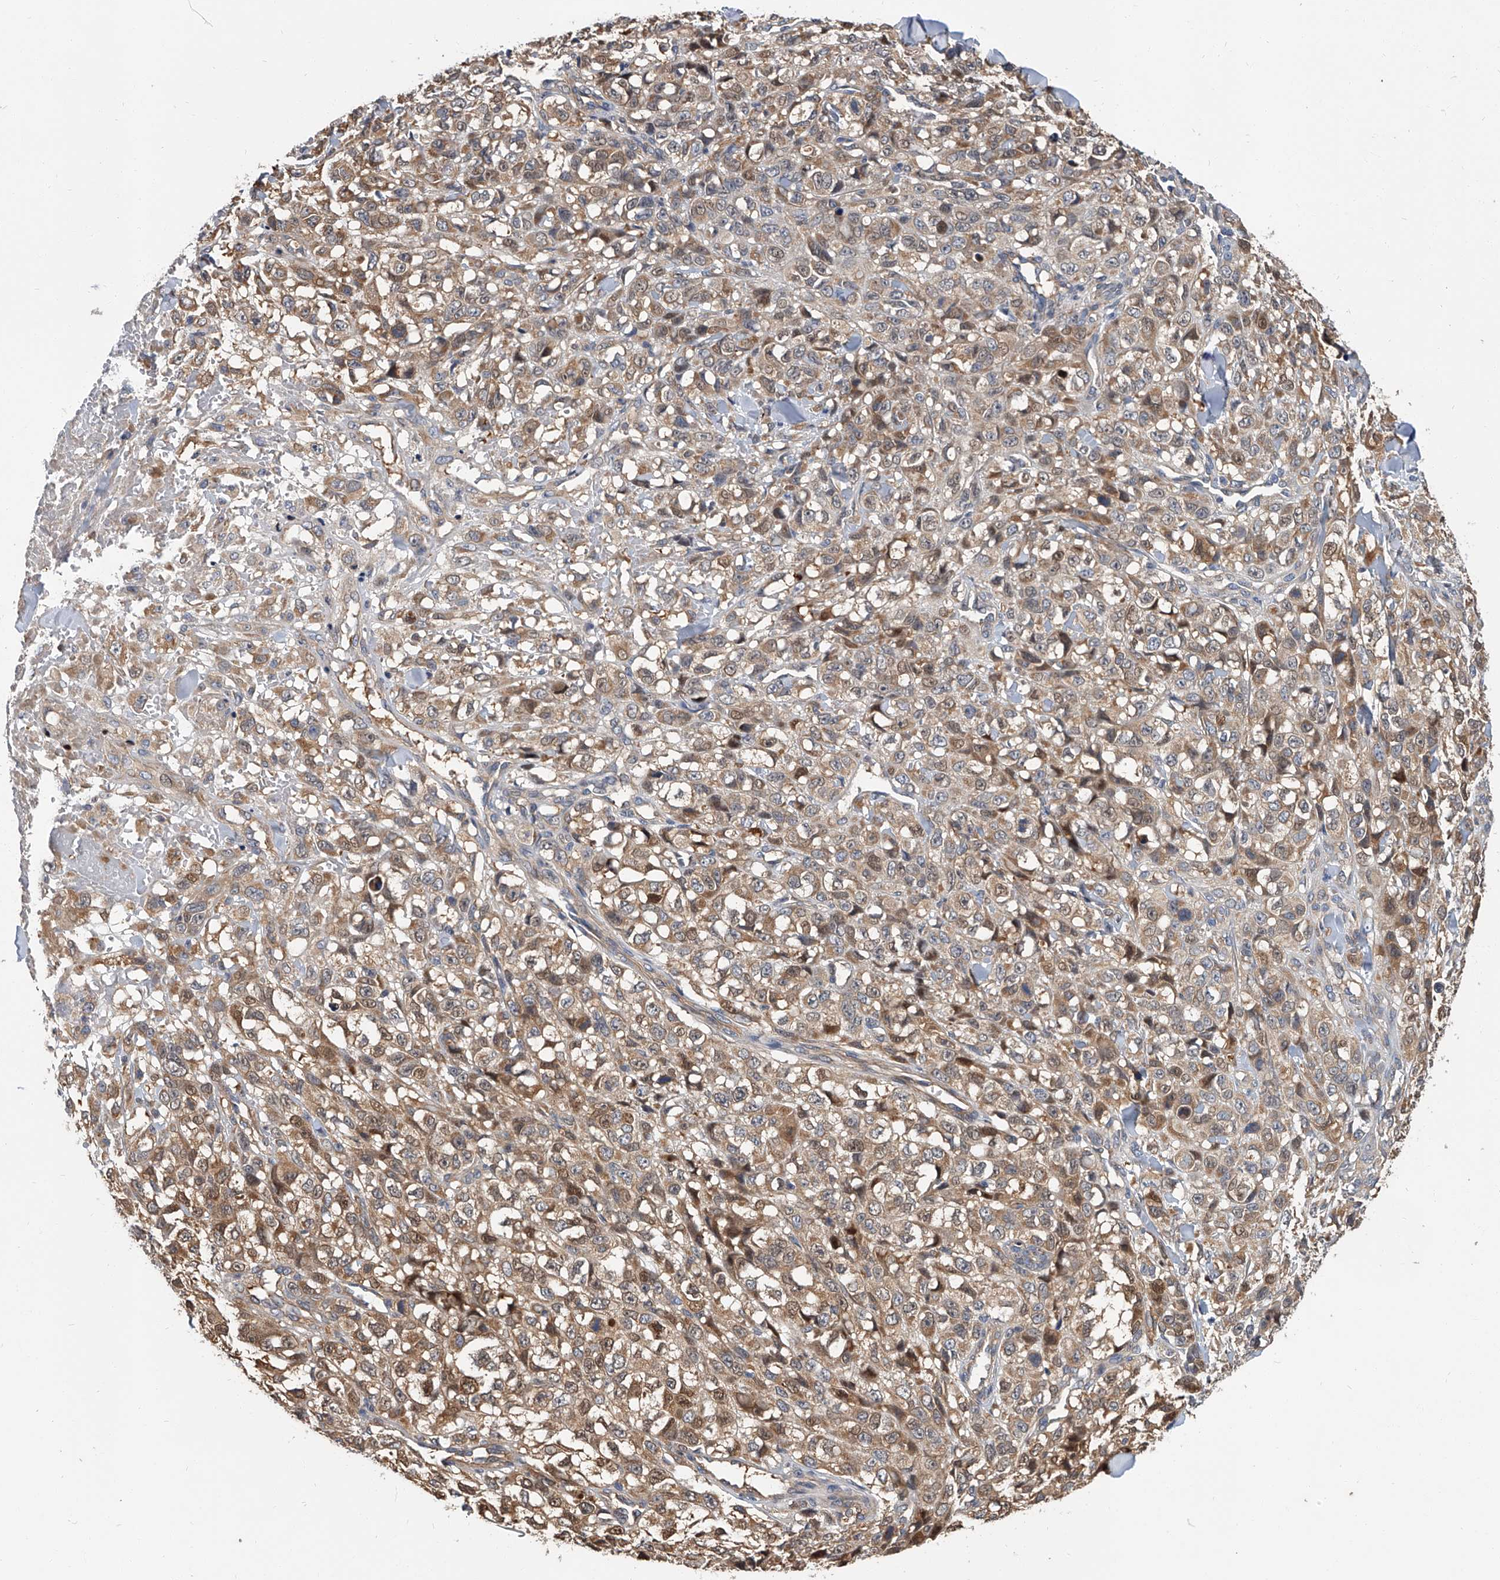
{"staining": {"intensity": "weak", "quantity": ">75%", "location": "cytoplasmic/membranous,nuclear"}, "tissue": "melanoma", "cell_type": "Tumor cells", "image_type": "cancer", "snomed": [{"axis": "morphology", "description": "Malignant melanoma, Metastatic site"}, {"axis": "topography", "description": "Skin"}], "caption": "Melanoma tissue demonstrates weak cytoplasmic/membranous and nuclear staining in approximately >75% of tumor cells", "gene": "CD200", "patient": {"sex": "female", "age": 72}}